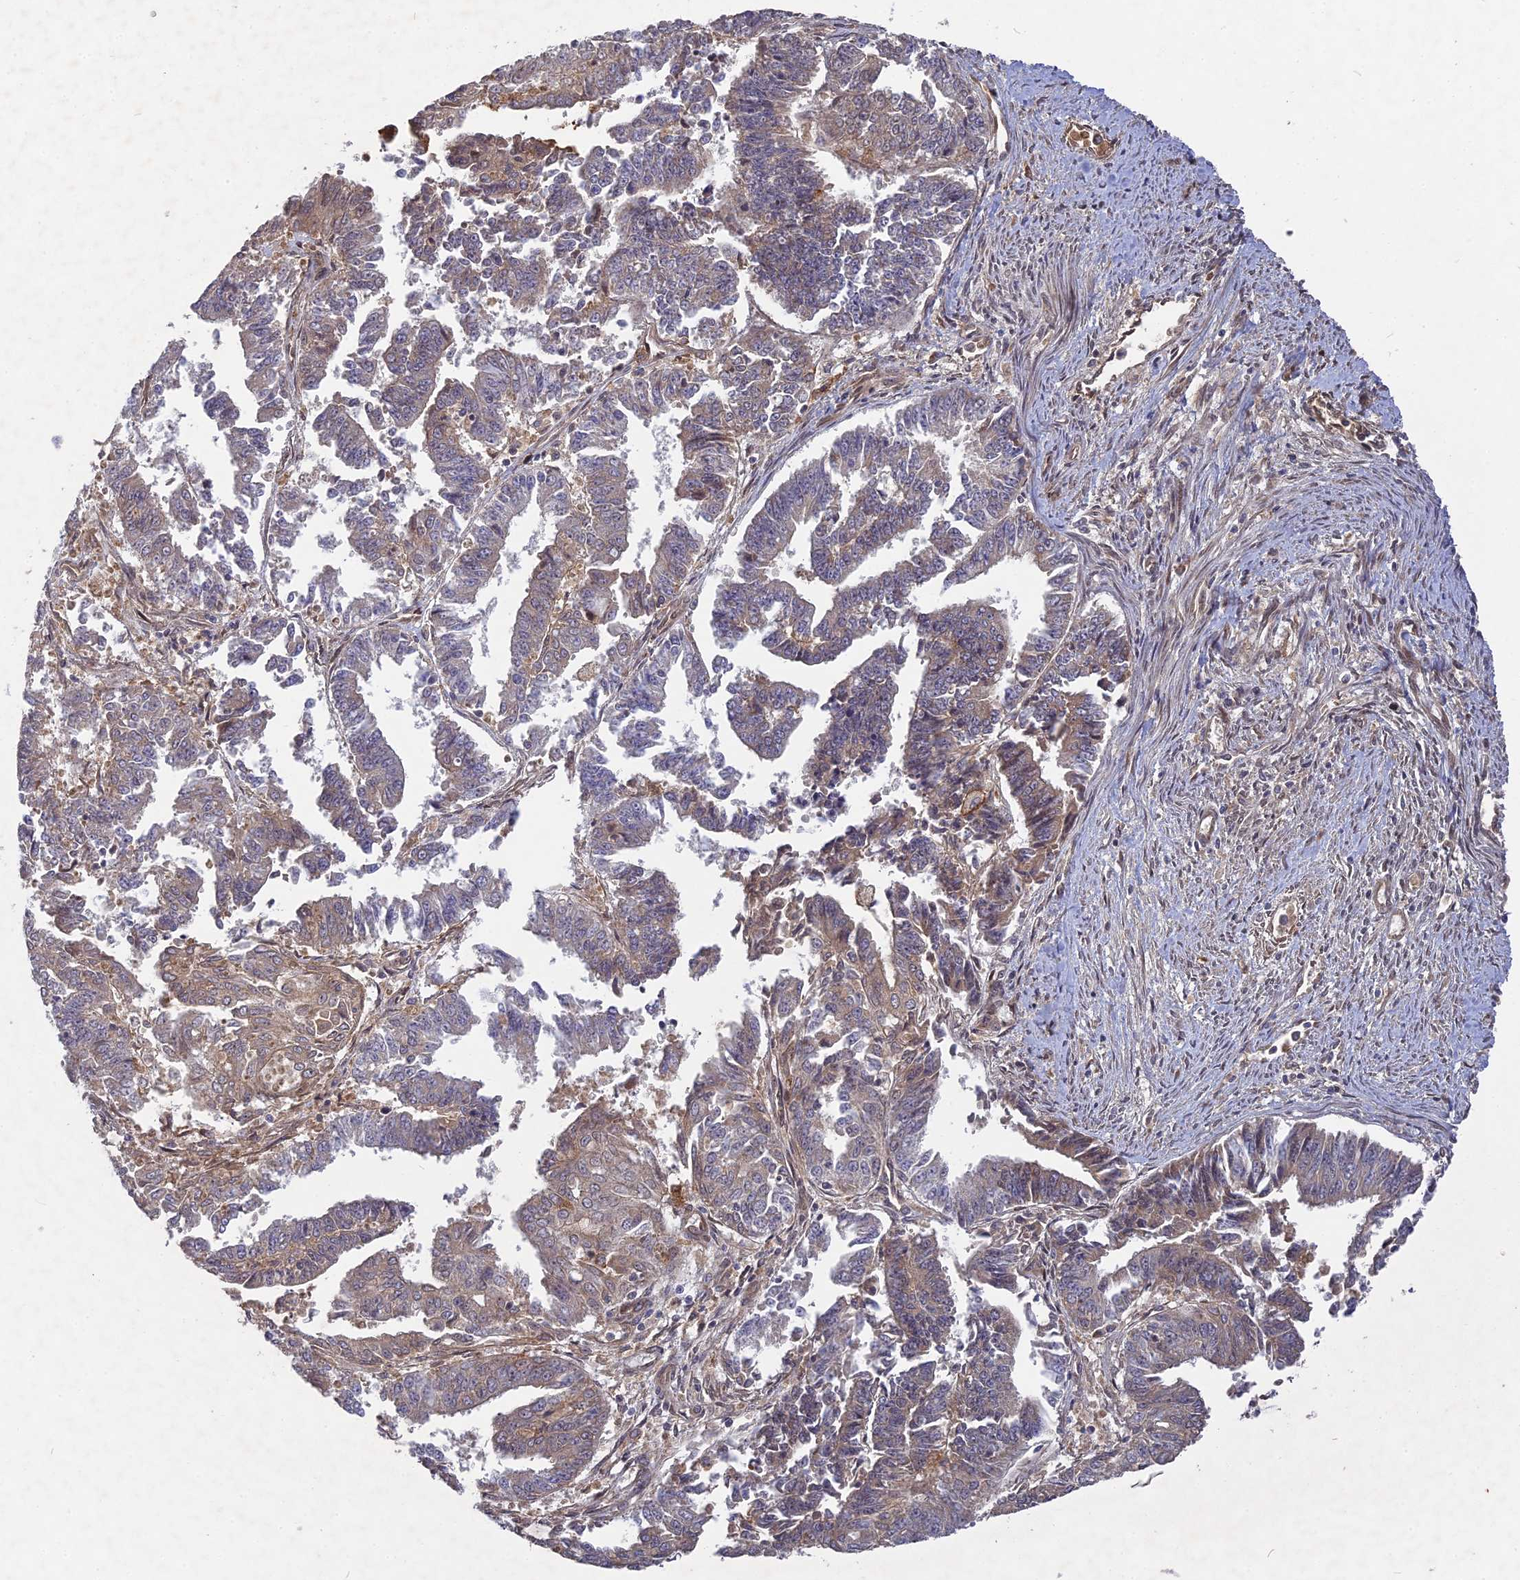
{"staining": {"intensity": "weak", "quantity": "25%-75%", "location": "cytoplasmic/membranous"}, "tissue": "endometrial cancer", "cell_type": "Tumor cells", "image_type": "cancer", "snomed": [{"axis": "morphology", "description": "Adenocarcinoma, NOS"}, {"axis": "topography", "description": "Endometrium"}], "caption": "About 25%-75% of tumor cells in human endometrial cancer (adenocarcinoma) reveal weak cytoplasmic/membranous protein staining as visualized by brown immunohistochemical staining.", "gene": "TMUB2", "patient": {"sex": "female", "age": 73}}